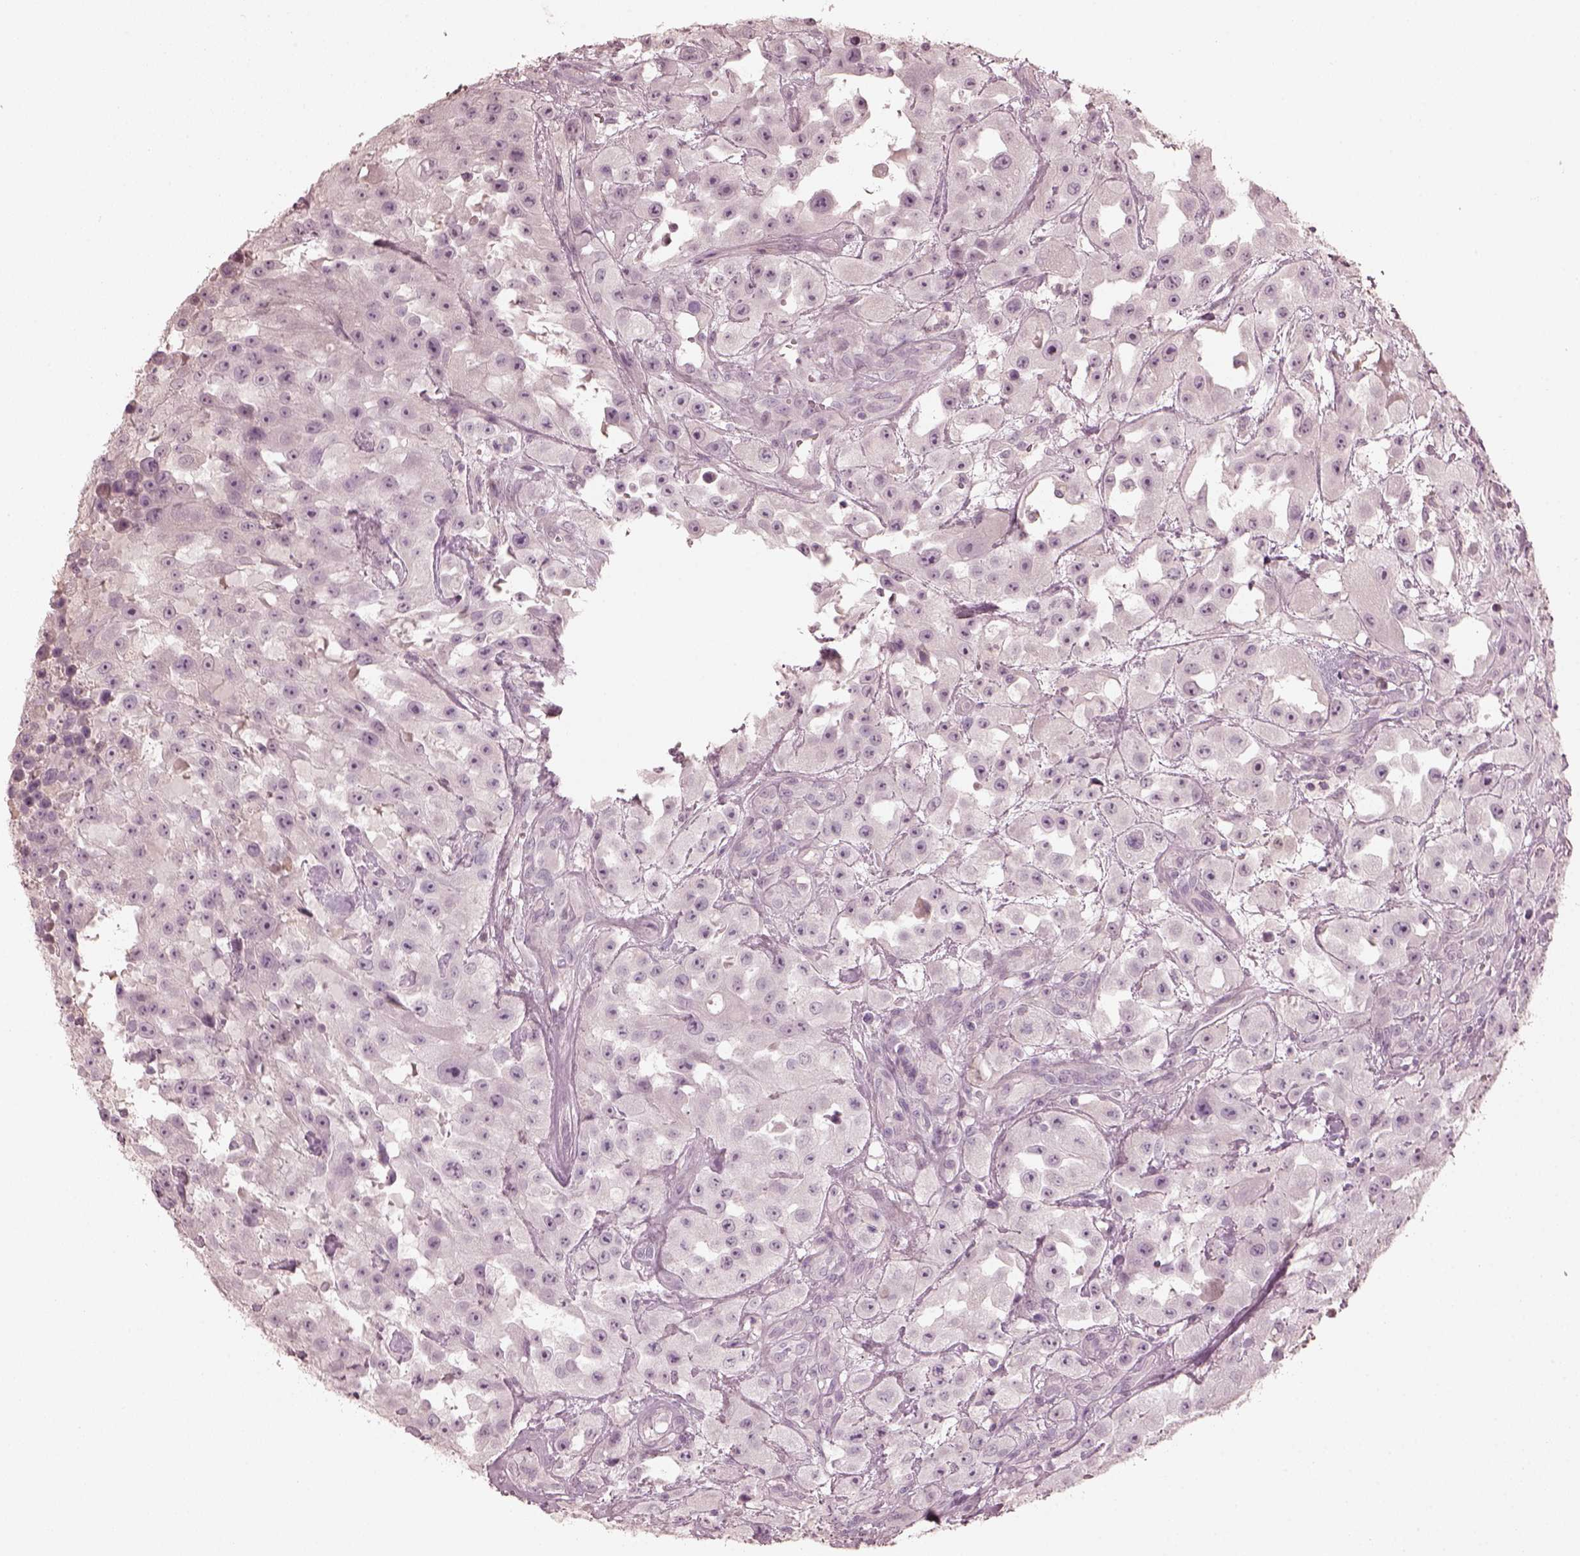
{"staining": {"intensity": "negative", "quantity": "none", "location": "none"}, "tissue": "urothelial cancer", "cell_type": "Tumor cells", "image_type": "cancer", "snomed": [{"axis": "morphology", "description": "Urothelial carcinoma, High grade"}, {"axis": "topography", "description": "Urinary bladder"}], "caption": "Immunohistochemistry of urothelial cancer displays no positivity in tumor cells. The staining is performed using DAB brown chromogen with nuclei counter-stained in using hematoxylin.", "gene": "OPTC", "patient": {"sex": "male", "age": 79}}